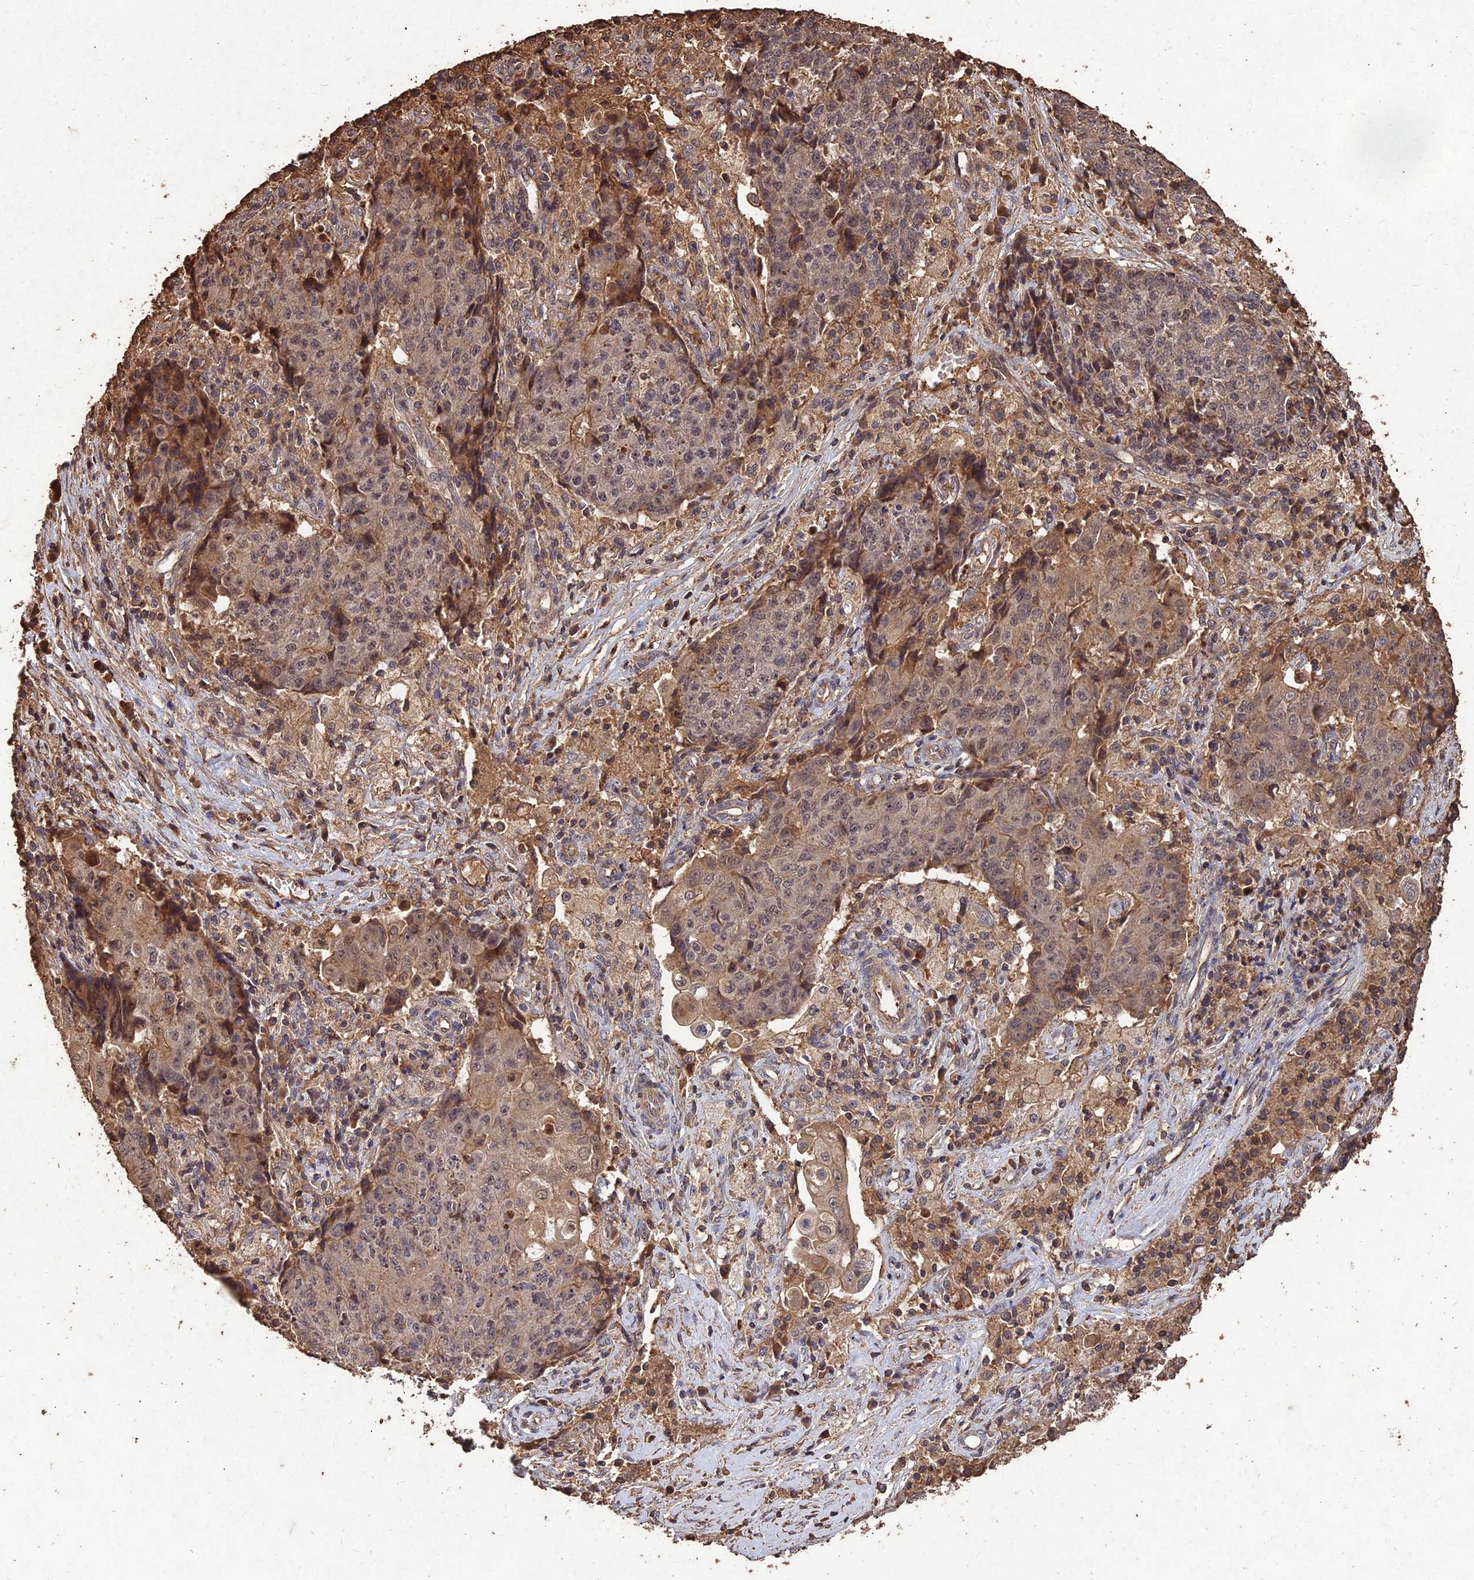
{"staining": {"intensity": "moderate", "quantity": "25%-75%", "location": "cytoplasmic/membranous,nuclear"}, "tissue": "ovarian cancer", "cell_type": "Tumor cells", "image_type": "cancer", "snomed": [{"axis": "morphology", "description": "Carcinoma, endometroid"}, {"axis": "topography", "description": "Ovary"}], "caption": "IHC micrograph of neoplastic tissue: ovarian cancer (endometroid carcinoma) stained using immunohistochemistry (IHC) displays medium levels of moderate protein expression localized specifically in the cytoplasmic/membranous and nuclear of tumor cells, appearing as a cytoplasmic/membranous and nuclear brown color.", "gene": "SYMPK", "patient": {"sex": "female", "age": 42}}